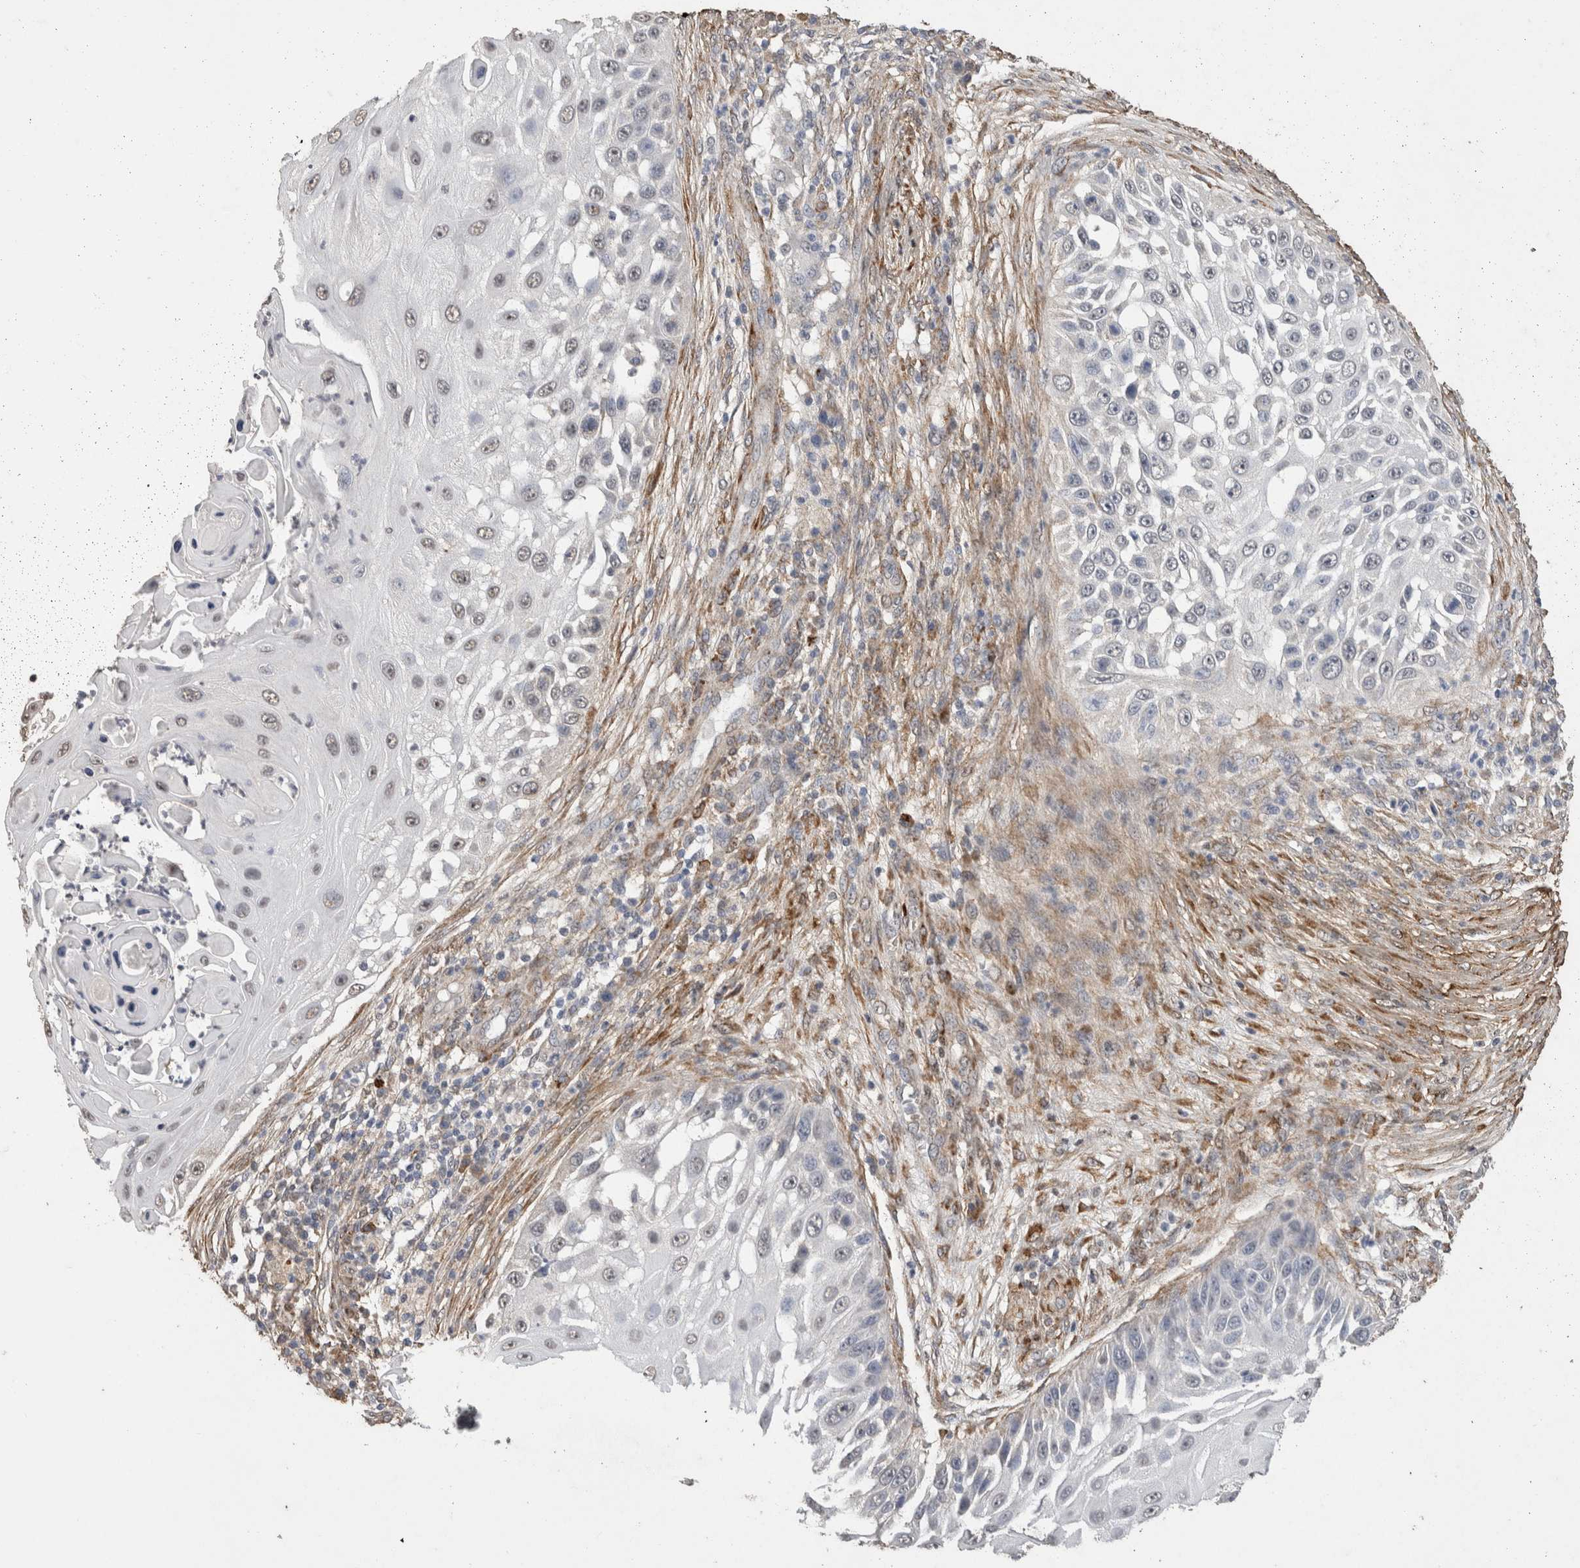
{"staining": {"intensity": "negative", "quantity": "none", "location": "none"}, "tissue": "skin cancer", "cell_type": "Tumor cells", "image_type": "cancer", "snomed": [{"axis": "morphology", "description": "Squamous cell carcinoma, NOS"}, {"axis": "topography", "description": "Skin"}], "caption": "This is an immunohistochemistry (IHC) micrograph of human squamous cell carcinoma (skin). There is no staining in tumor cells.", "gene": "C1QTNF5", "patient": {"sex": "female", "age": 44}}